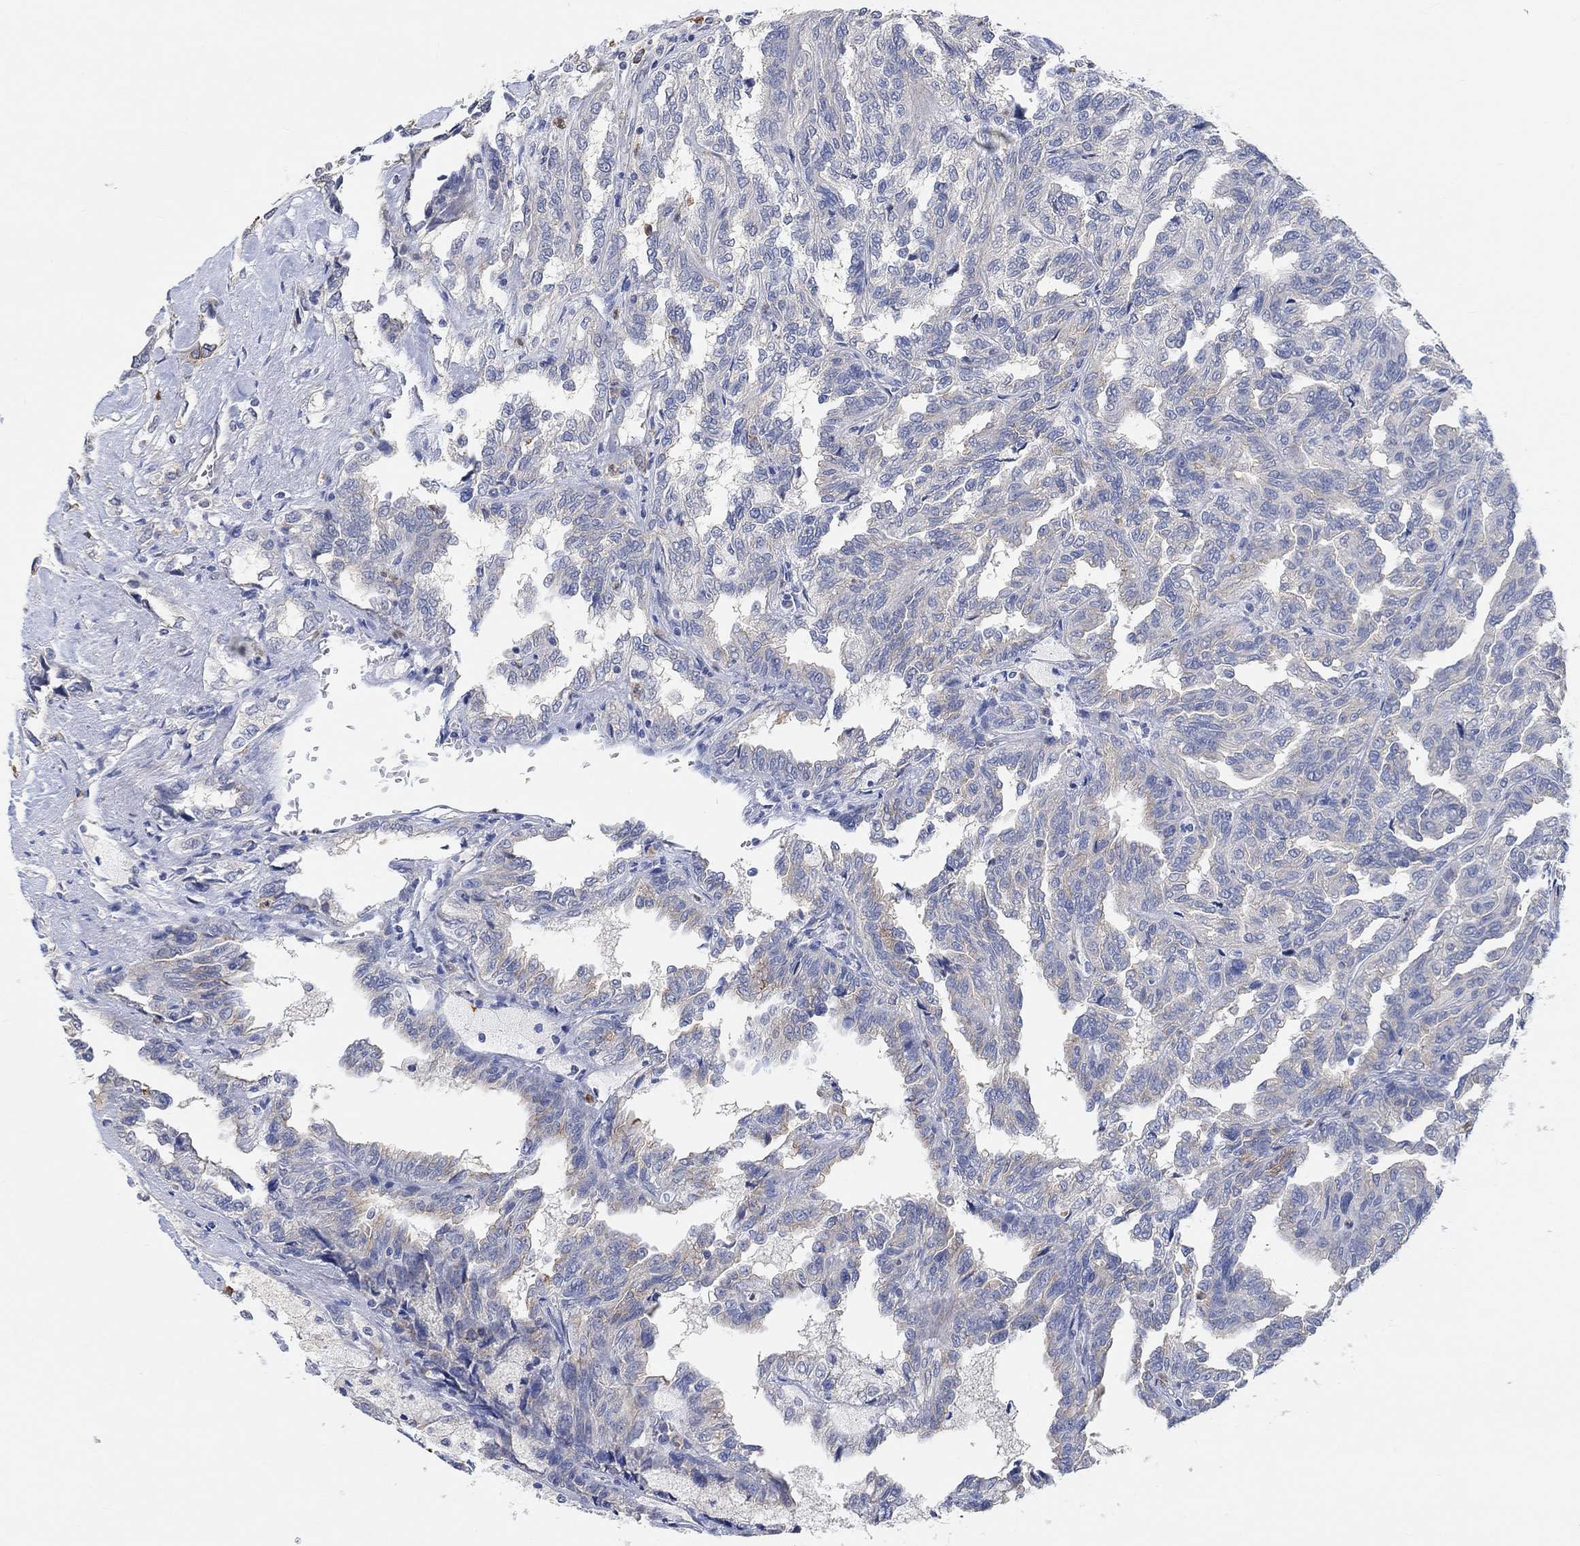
{"staining": {"intensity": "weak", "quantity": "<25%", "location": "cytoplasmic/membranous"}, "tissue": "renal cancer", "cell_type": "Tumor cells", "image_type": "cancer", "snomed": [{"axis": "morphology", "description": "Adenocarcinoma, NOS"}, {"axis": "topography", "description": "Kidney"}], "caption": "Tumor cells are negative for protein expression in human renal adenocarcinoma.", "gene": "SYT16", "patient": {"sex": "male", "age": 79}}